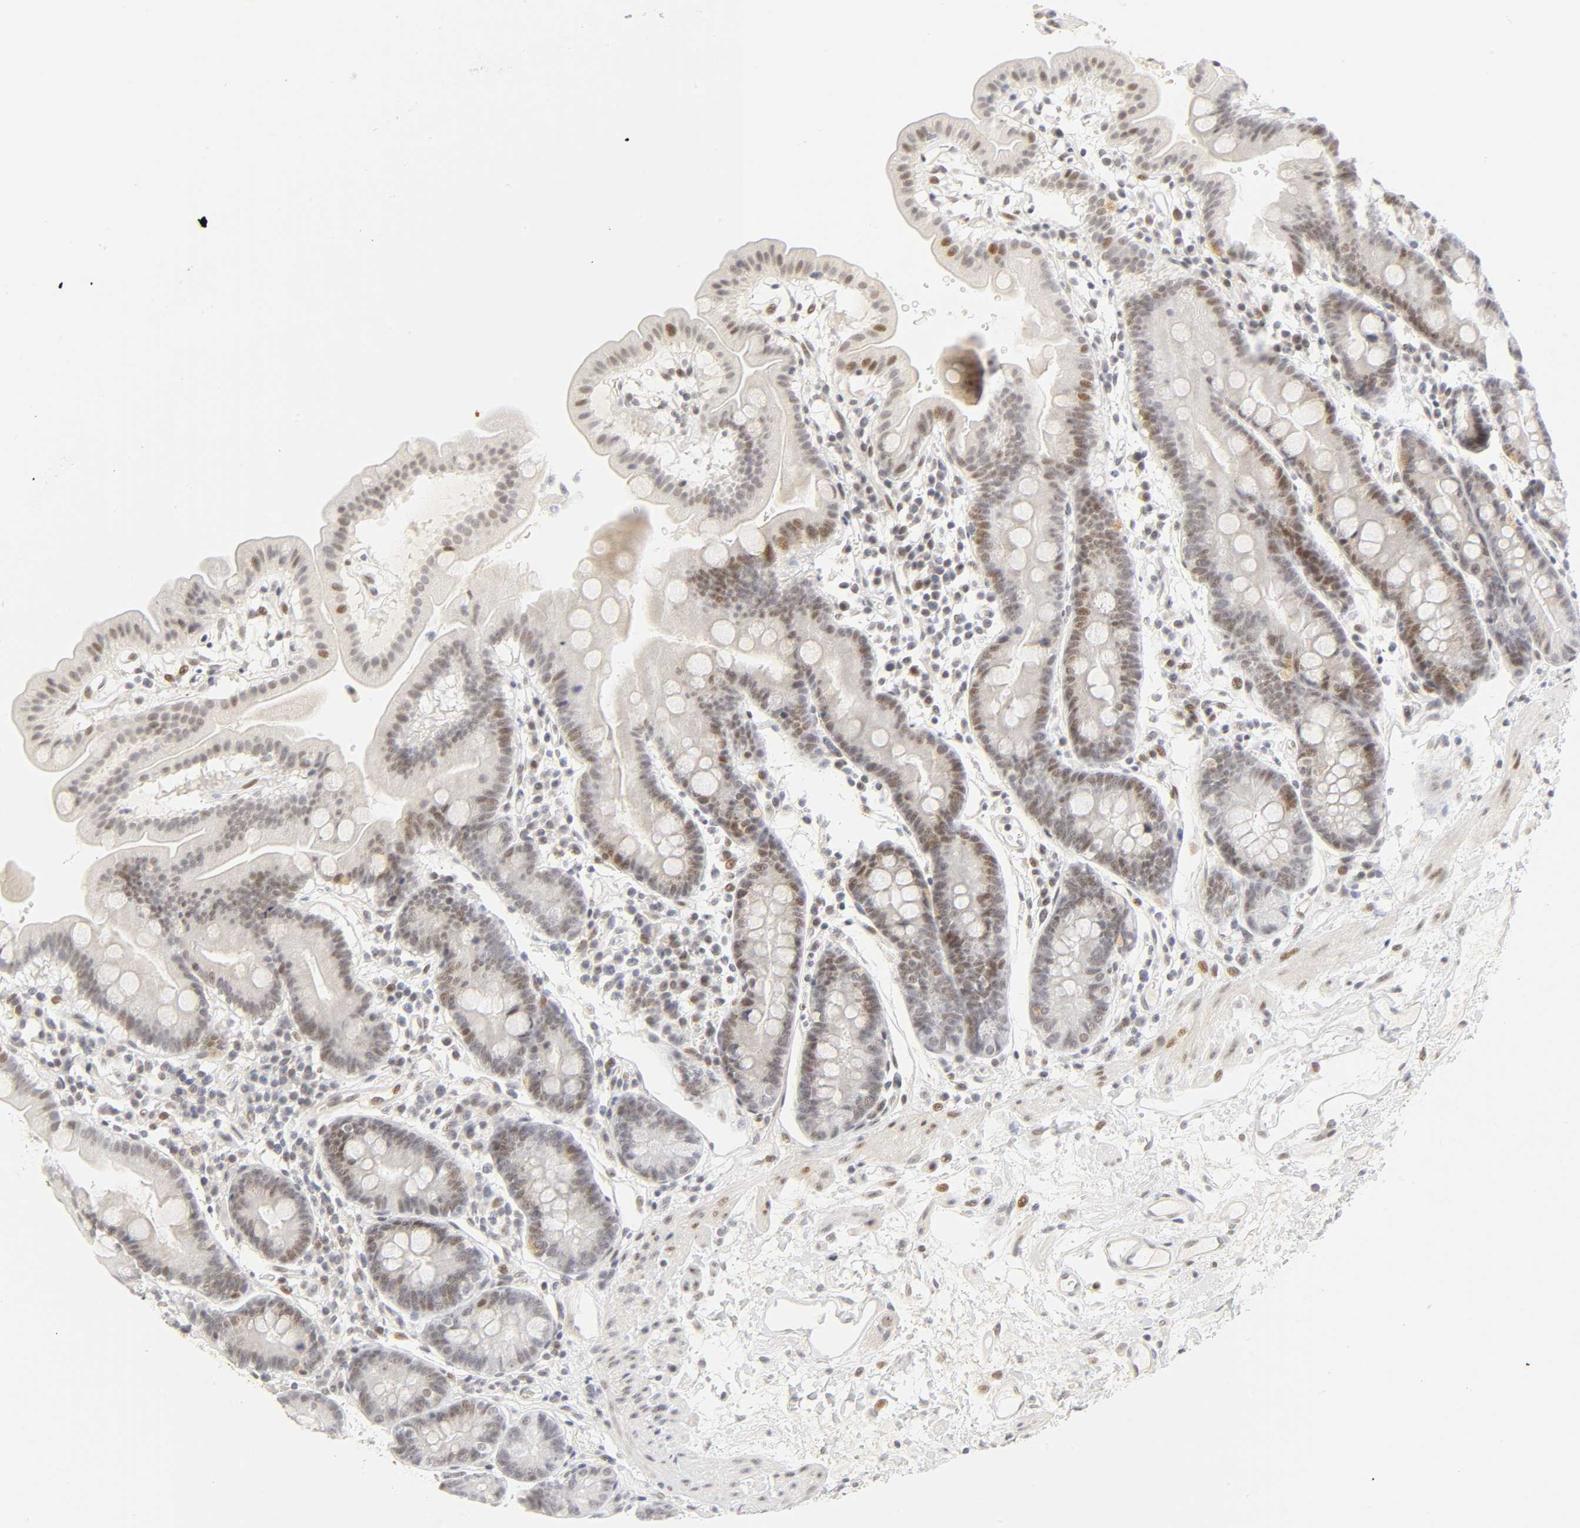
{"staining": {"intensity": "moderate", "quantity": "<25%", "location": "nuclear"}, "tissue": "duodenum", "cell_type": "Glandular cells", "image_type": "normal", "snomed": [{"axis": "morphology", "description": "Normal tissue, NOS"}, {"axis": "topography", "description": "Duodenum"}], "caption": "A brown stain highlights moderate nuclear expression of a protein in glandular cells of benign duodenum. (brown staining indicates protein expression, while blue staining denotes nuclei).", "gene": "MNAT1", "patient": {"sex": "male", "age": 50}}